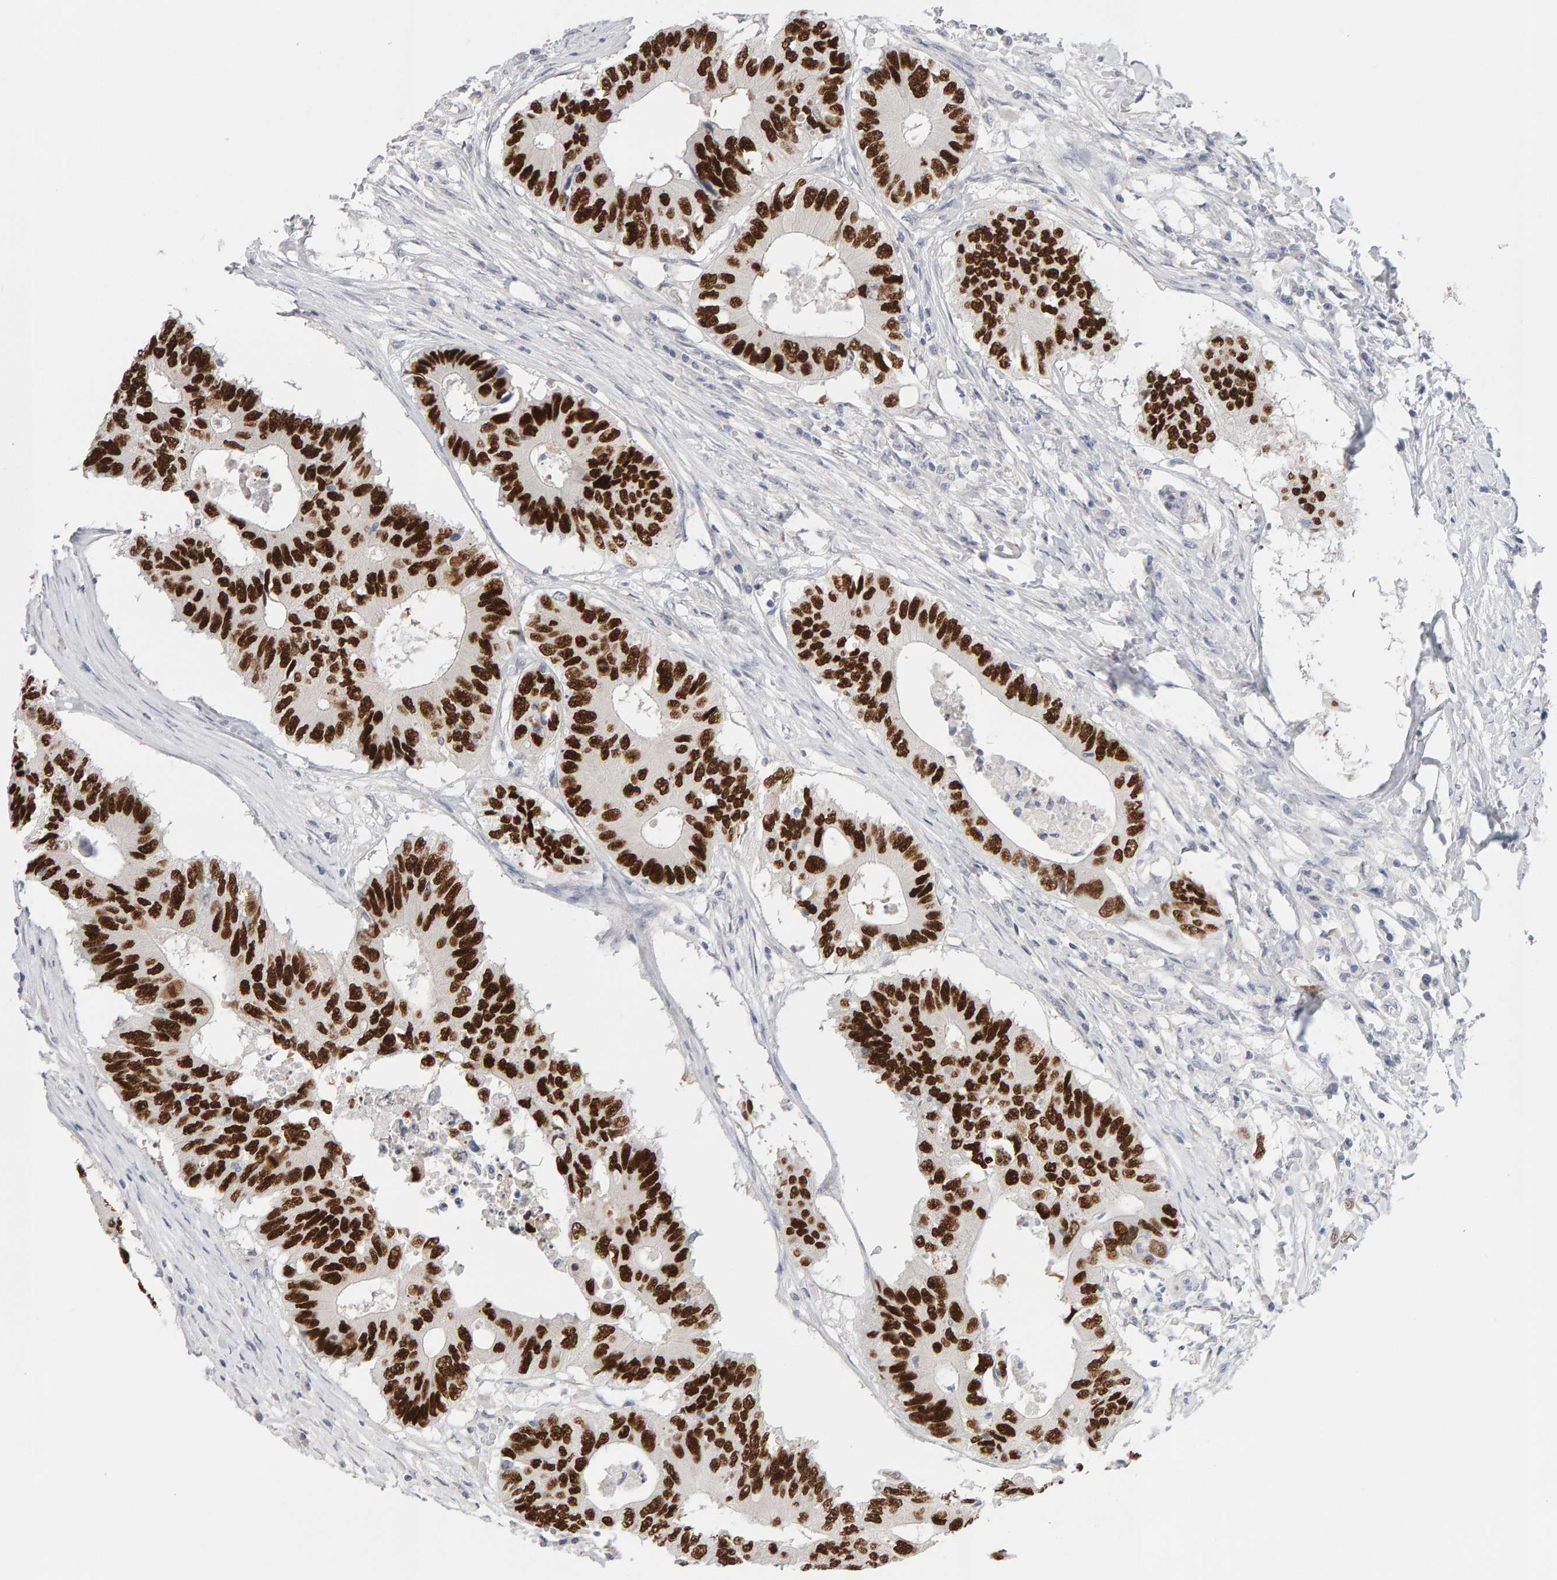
{"staining": {"intensity": "strong", "quantity": ">75%", "location": "nuclear"}, "tissue": "colorectal cancer", "cell_type": "Tumor cells", "image_type": "cancer", "snomed": [{"axis": "morphology", "description": "Adenocarcinoma, NOS"}, {"axis": "topography", "description": "Colon"}], "caption": "A high-resolution image shows IHC staining of colorectal cancer (adenocarcinoma), which displays strong nuclear positivity in approximately >75% of tumor cells. The staining was performed using DAB (3,3'-diaminobenzidine), with brown indicating positive protein expression. Nuclei are stained blue with hematoxylin.", "gene": "HNF4A", "patient": {"sex": "male", "age": 71}}